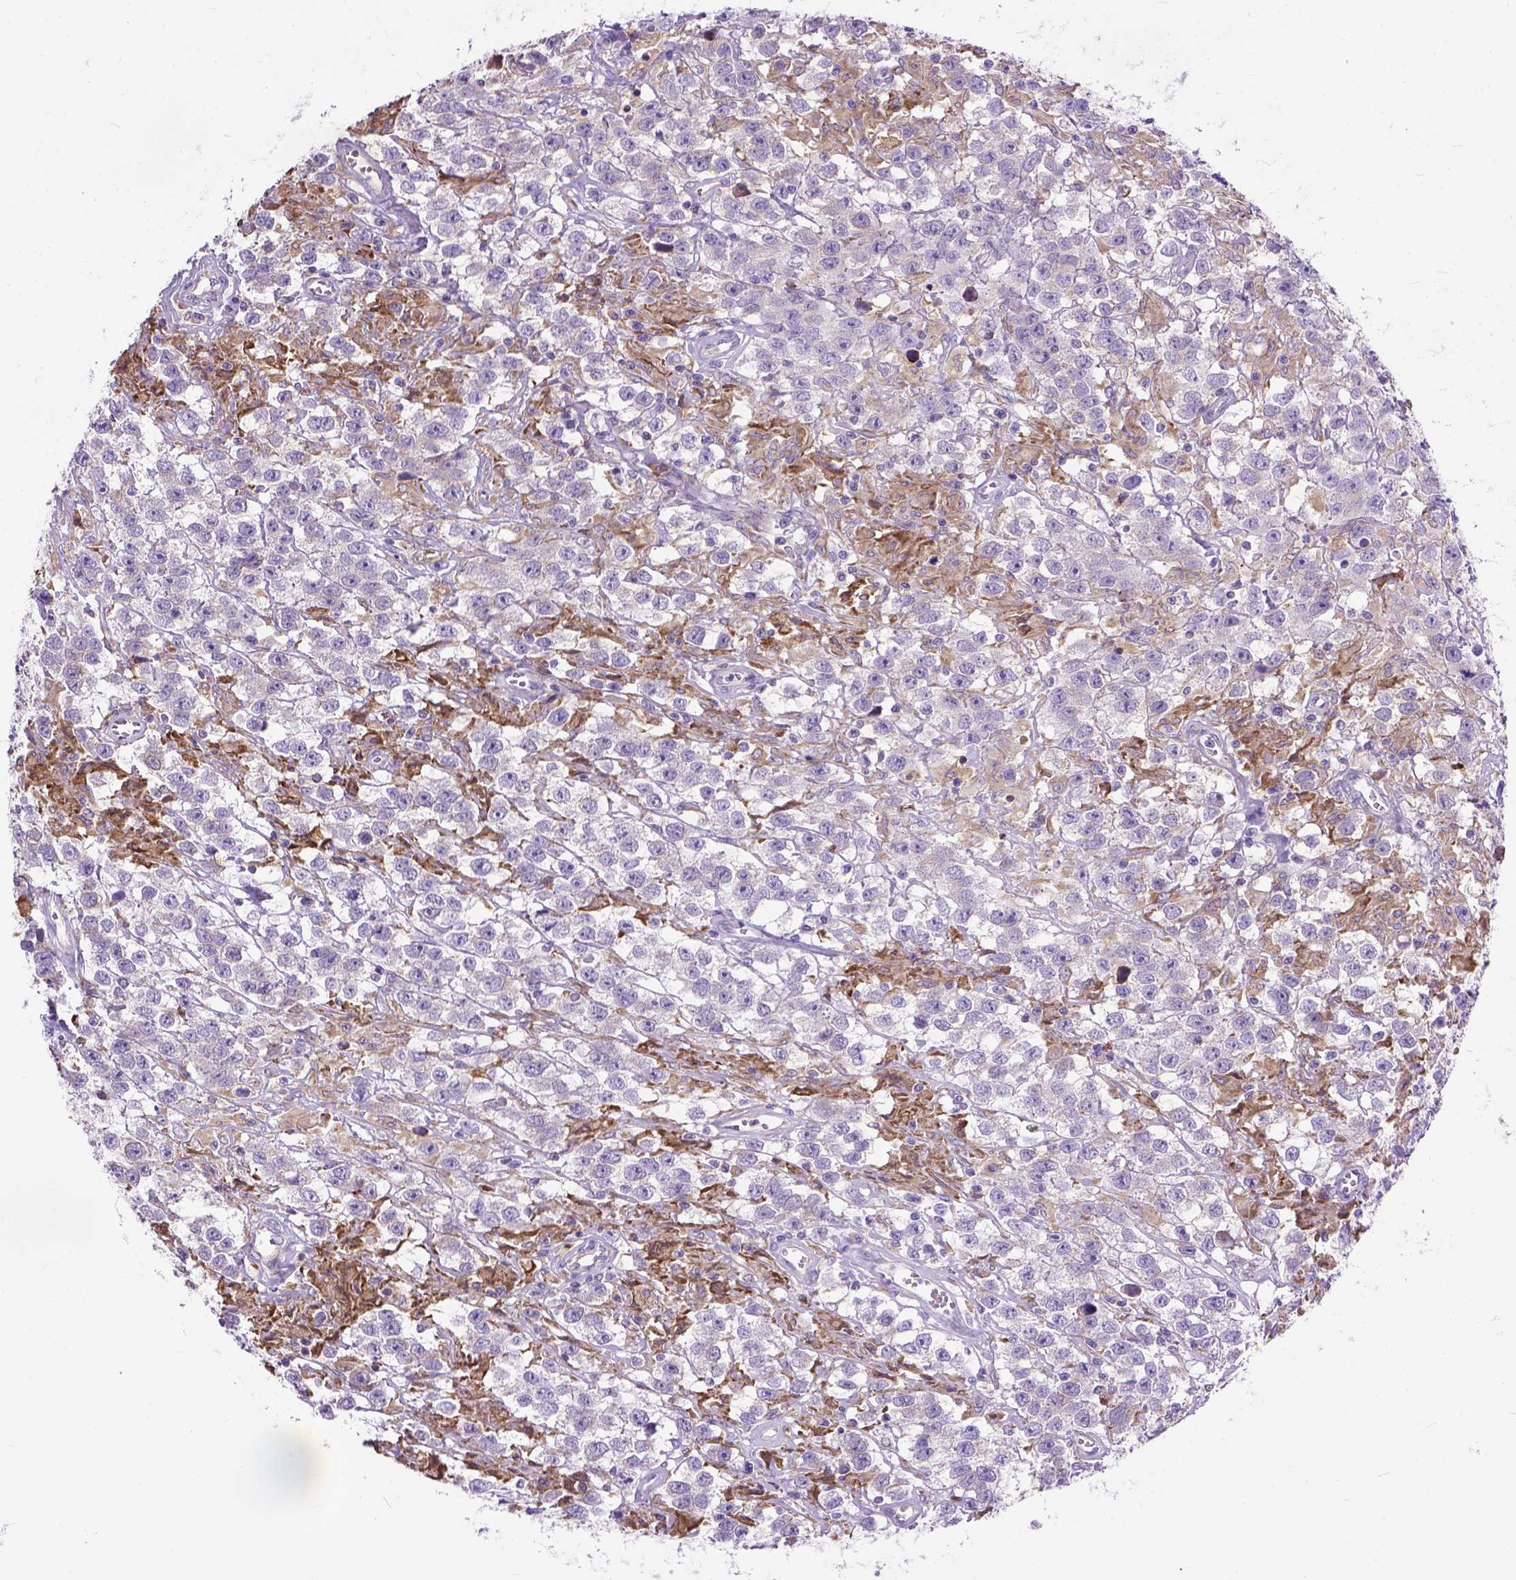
{"staining": {"intensity": "negative", "quantity": "none", "location": "none"}, "tissue": "testis cancer", "cell_type": "Tumor cells", "image_type": "cancer", "snomed": [{"axis": "morphology", "description": "Seminoma, NOS"}, {"axis": "topography", "description": "Testis"}], "caption": "There is no significant positivity in tumor cells of testis cancer.", "gene": "PLK4", "patient": {"sex": "male", "age": 43}}